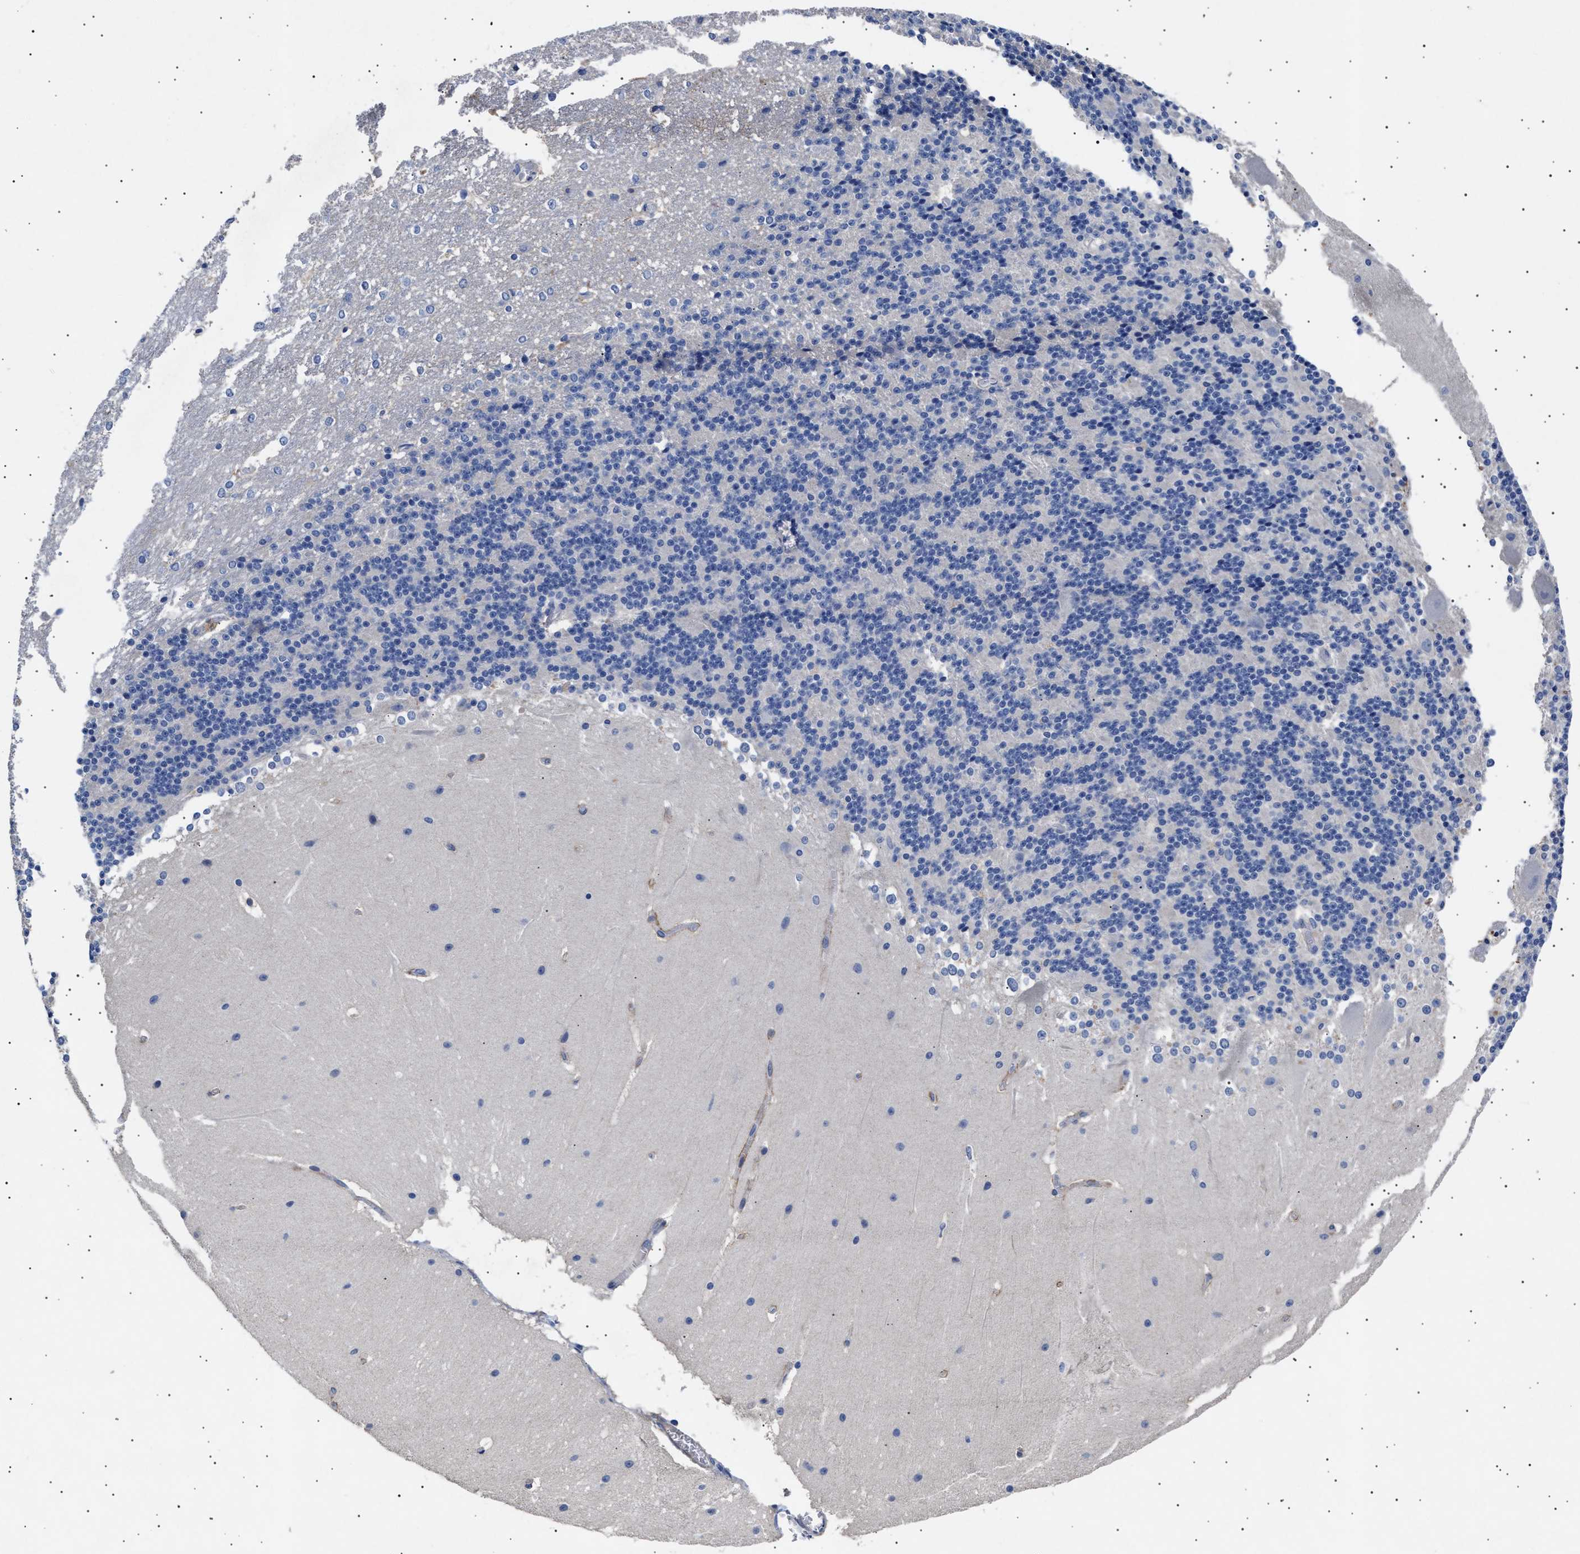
{"staining": {"intensity": "negative", "quantity": "none", "location": "none"}, "tissue": "cerebellum", "cell_type": "Cells in granular layer", "image_type": "normal", "snomed": [{"axis": "morphology", "description": "Normal tissue, NOS"}, {"axis": "topography", "description": "Cerebellum"}], "caption": "IHC of unremarkable human cerebellum shows no positivity in cells in granular layer. Nuclei are stained in blue.", "gene": "HEMGN", "patient": {"sex": "female", "age": 19}}